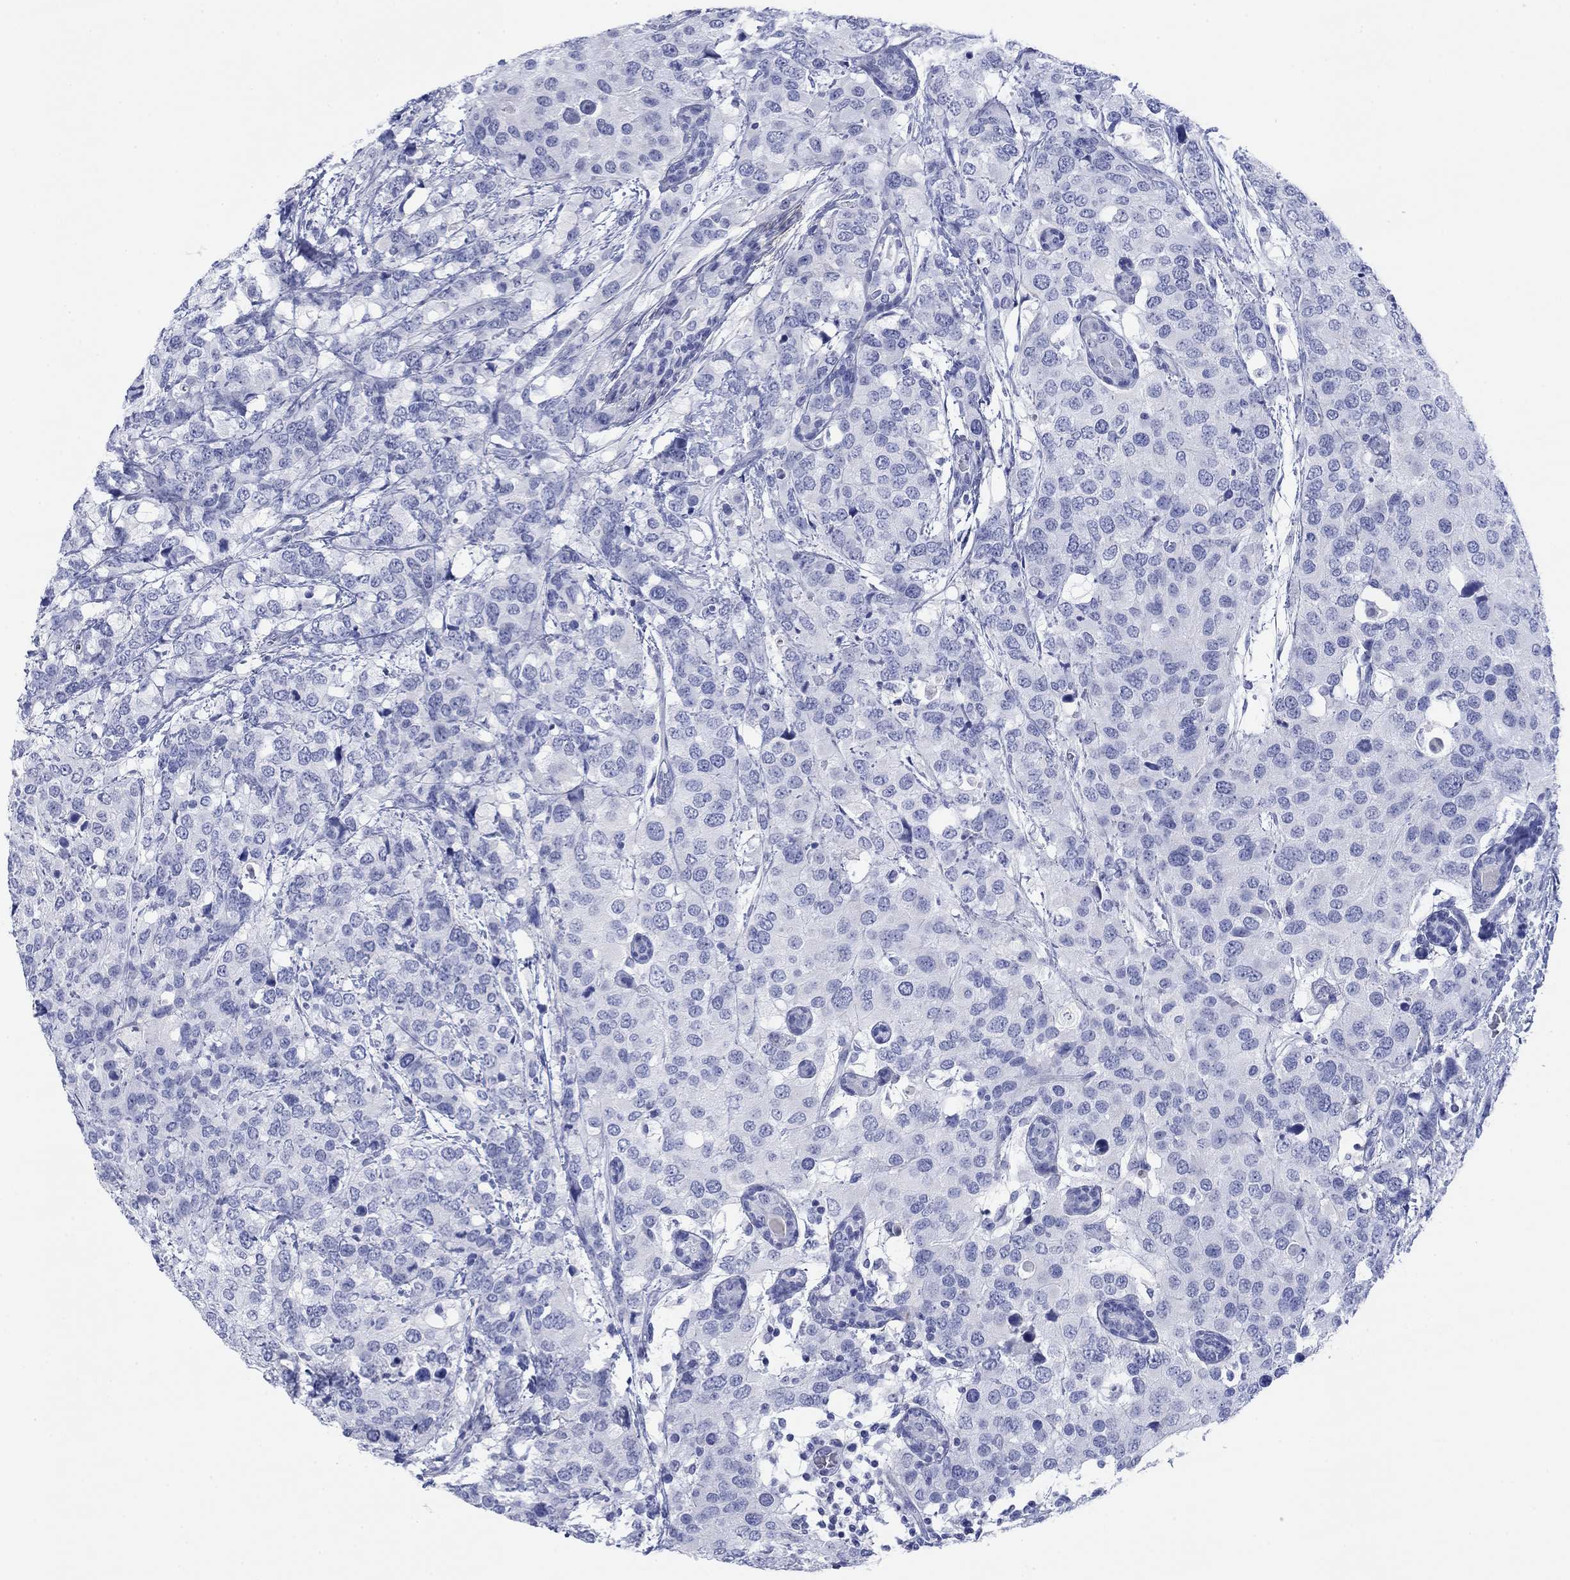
{"staining": {"intensity": "negative", "quantity": "none", "location": "none"}, "tissue": "breast cancer", "cell_type": "Tumor cells", "image_type": "cancer", "snomed": [{"axis": "morphology", "description": "Lobular carcinoma"}, {"axis": "topography", "description": "Breast"}], "caption": "DAB (3,3'-diaminobenzidine) immunohistochemical staining of breast cancer demonstrates no significant positivity in tumor cells.", "gene": "PDYN", "patient": {"sex": "female", "age": 59}}